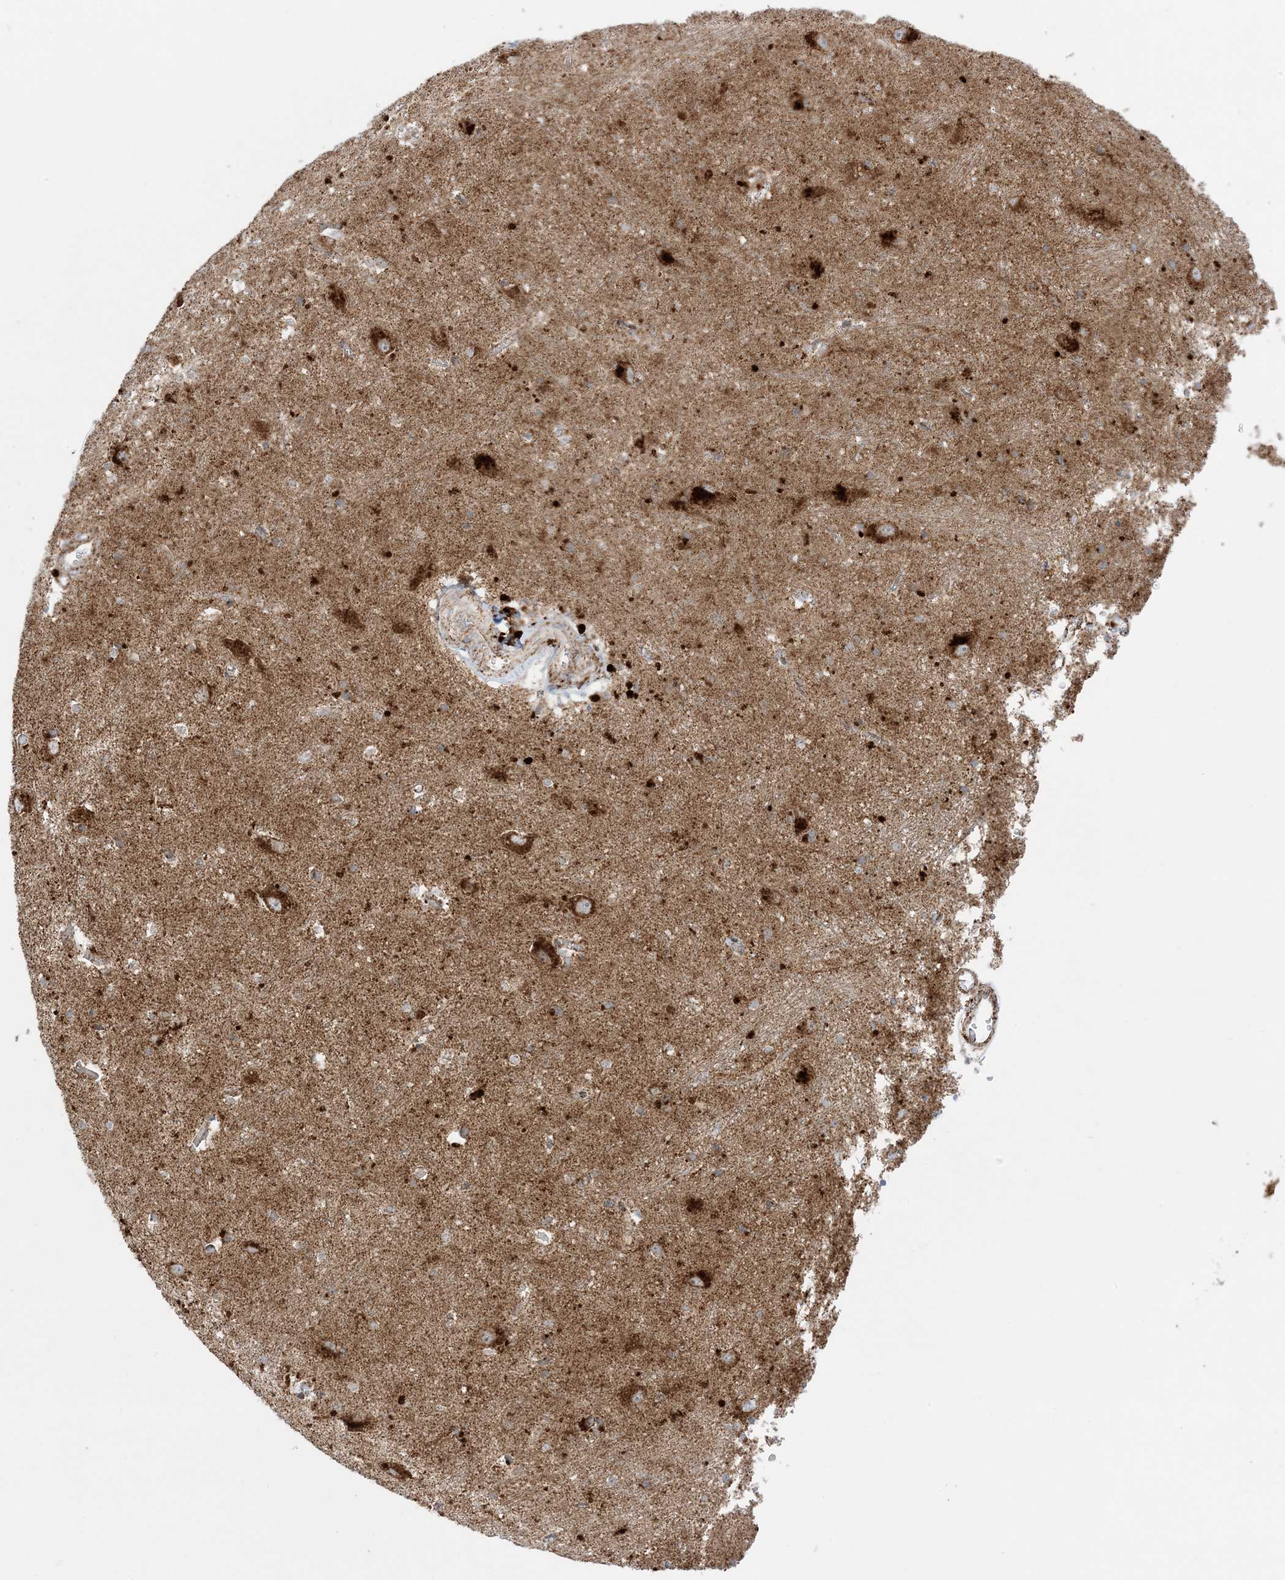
{"staining": {"intensity": "moderate", "quantity": "25%-75%", "location": "cytoplasmic/membranous"}, "tissue": "caudate", "cell_type": "Glial cells", "image_type": "normal", "snomed": [{"axis": "morphology", "description": "Normal tissue, NOS"}, {"axis": "topography", "description": "Lateral ventricle wall"}], "caption": "High-power microscopy captured an immunohistochemistry image of normal caudate, revealing moderate cytoplasmic/membranous expression in approximately 25%-75% of glial cells.", "gene": "MRPS36", "patient": {"sex": "male", "age": 37}}